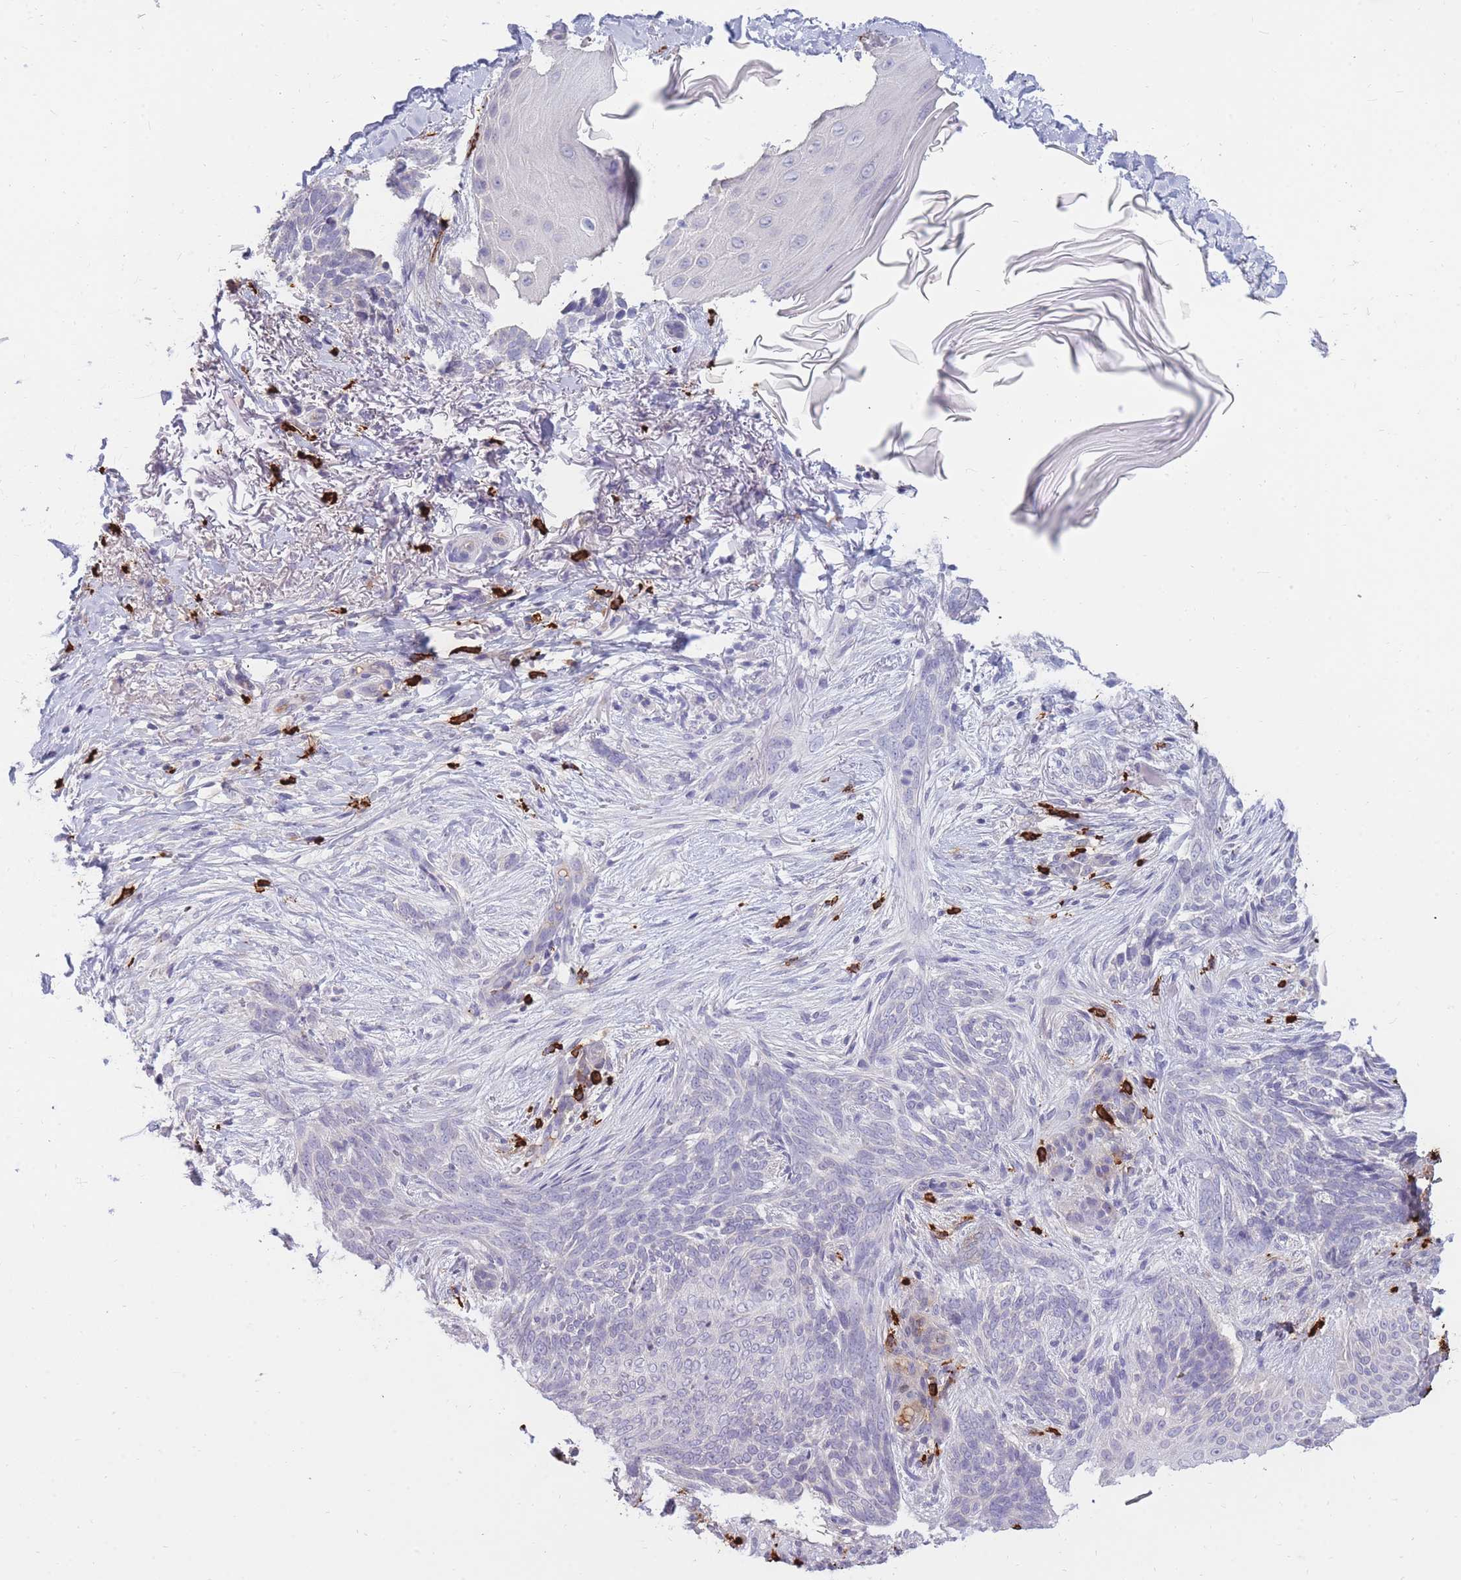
{"staining": {"intensity": "negative", "quantity": "none", "location": "none"}, "tissue": "skin cancer", "cell_type": "Tumor cells", "image_type": "cancer", "snomed": [{"axis": "morphology", "description": "Normal tissue, NOS"}, {"axis": "morphology", "description": "Basal cell carcinoma"}, {"axis": "topography", "description": "Skin"}], "caption": "Protein analysis of basal cell carcinoma (skin) demonstrates no significant expression in tumor cells.", "gene": "TPSD1", "patient": {"sex": "female", "age": 67}}